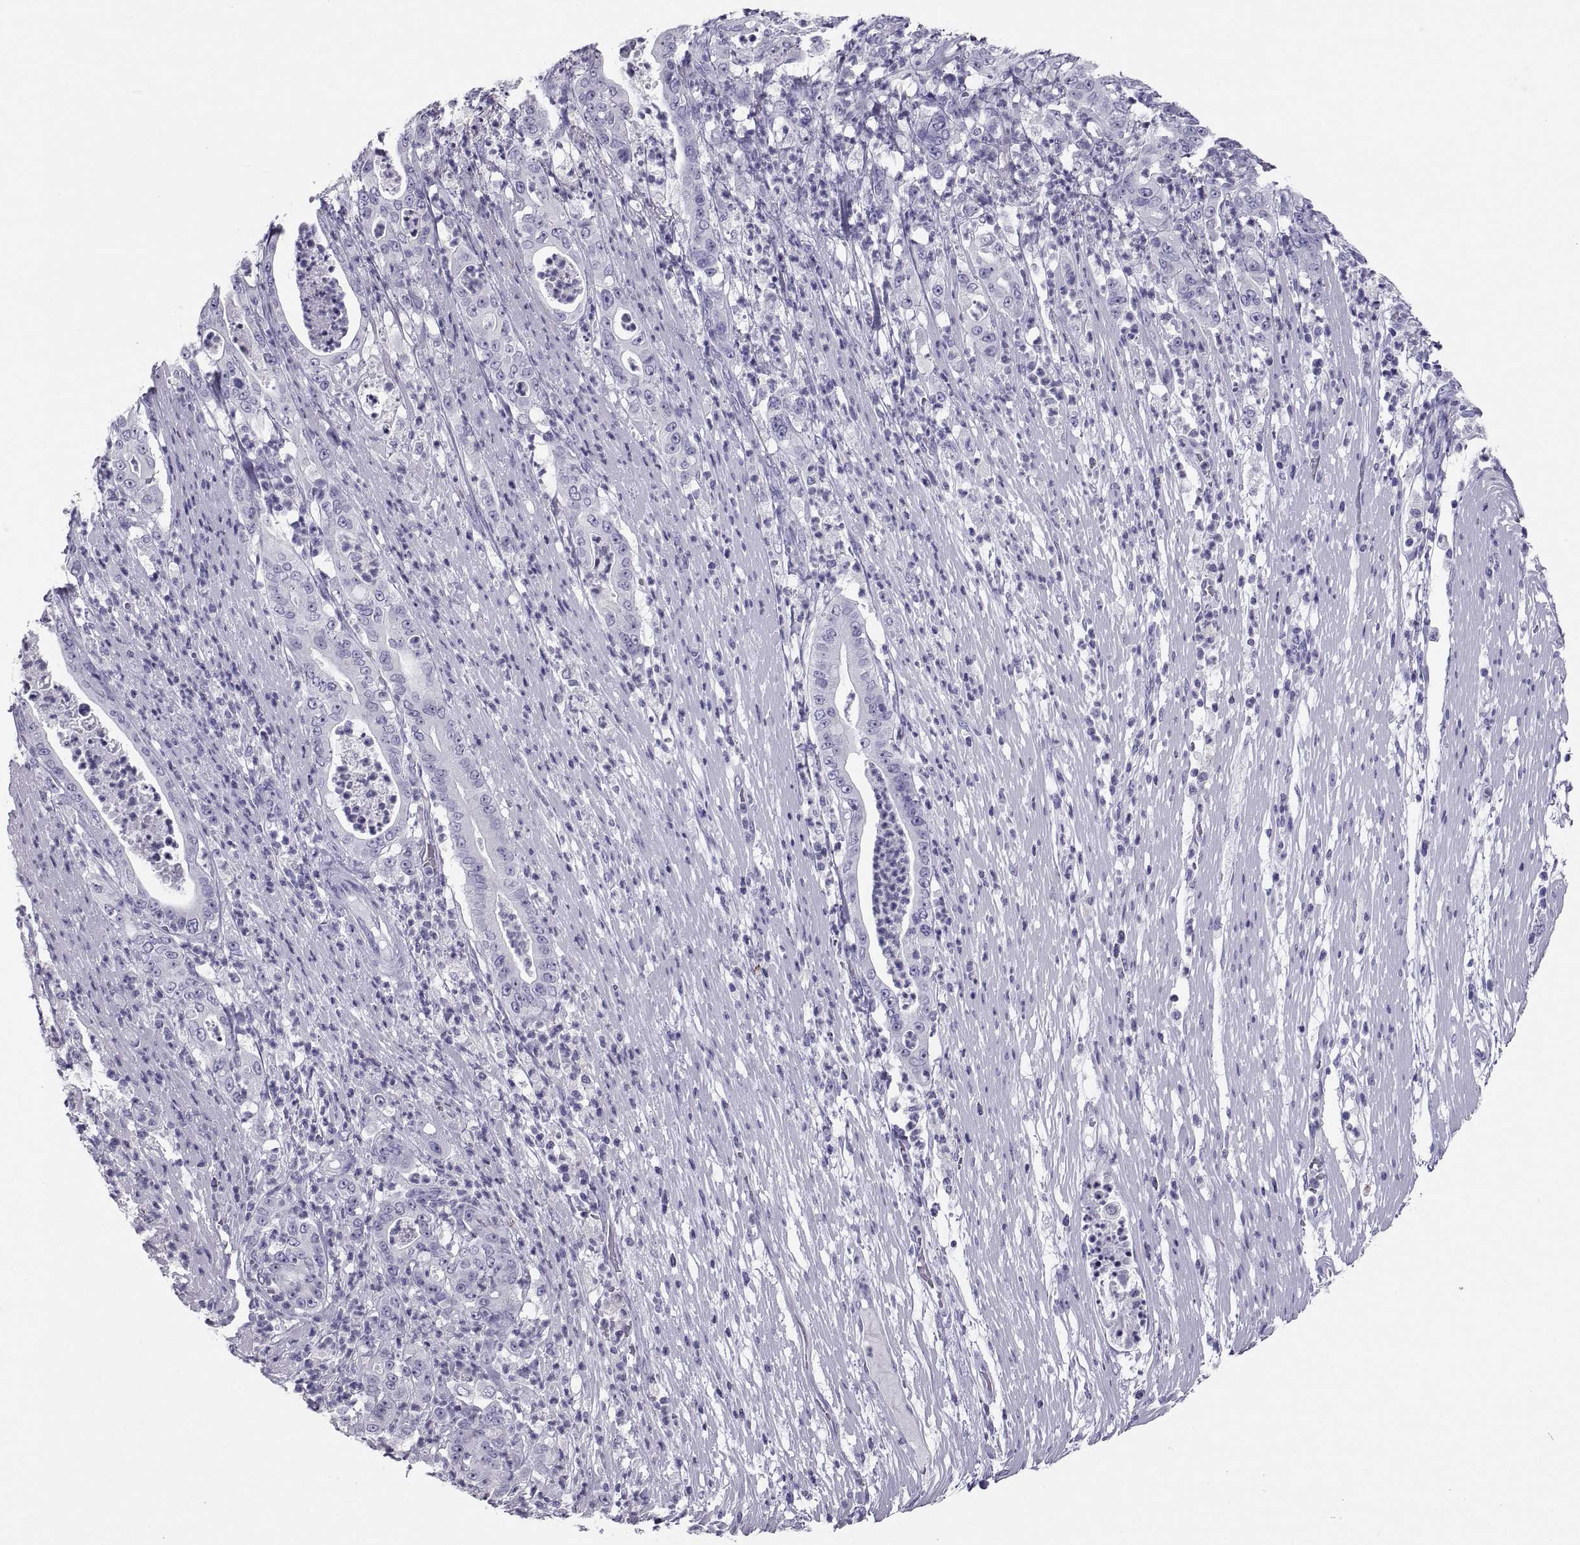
{"staining": {"intensity": "negative", "quantity": "none", "location": "none"}, "tissue": "pancreatic cancer", "cell_type": "Tumor cells", "image_type": "cancer", "snomed": [{"axis": "morphology", "description": "Adenocarcinoma, NOS"}, {"axis": "topography", "description": "Pancreas"}], "caption": "Protein analysis of pancreatic adenocarcinoma shows no significant expression in tumor cells.", "gene": "PCSK1N", "patient": {"sex": "male", "age": 71}}